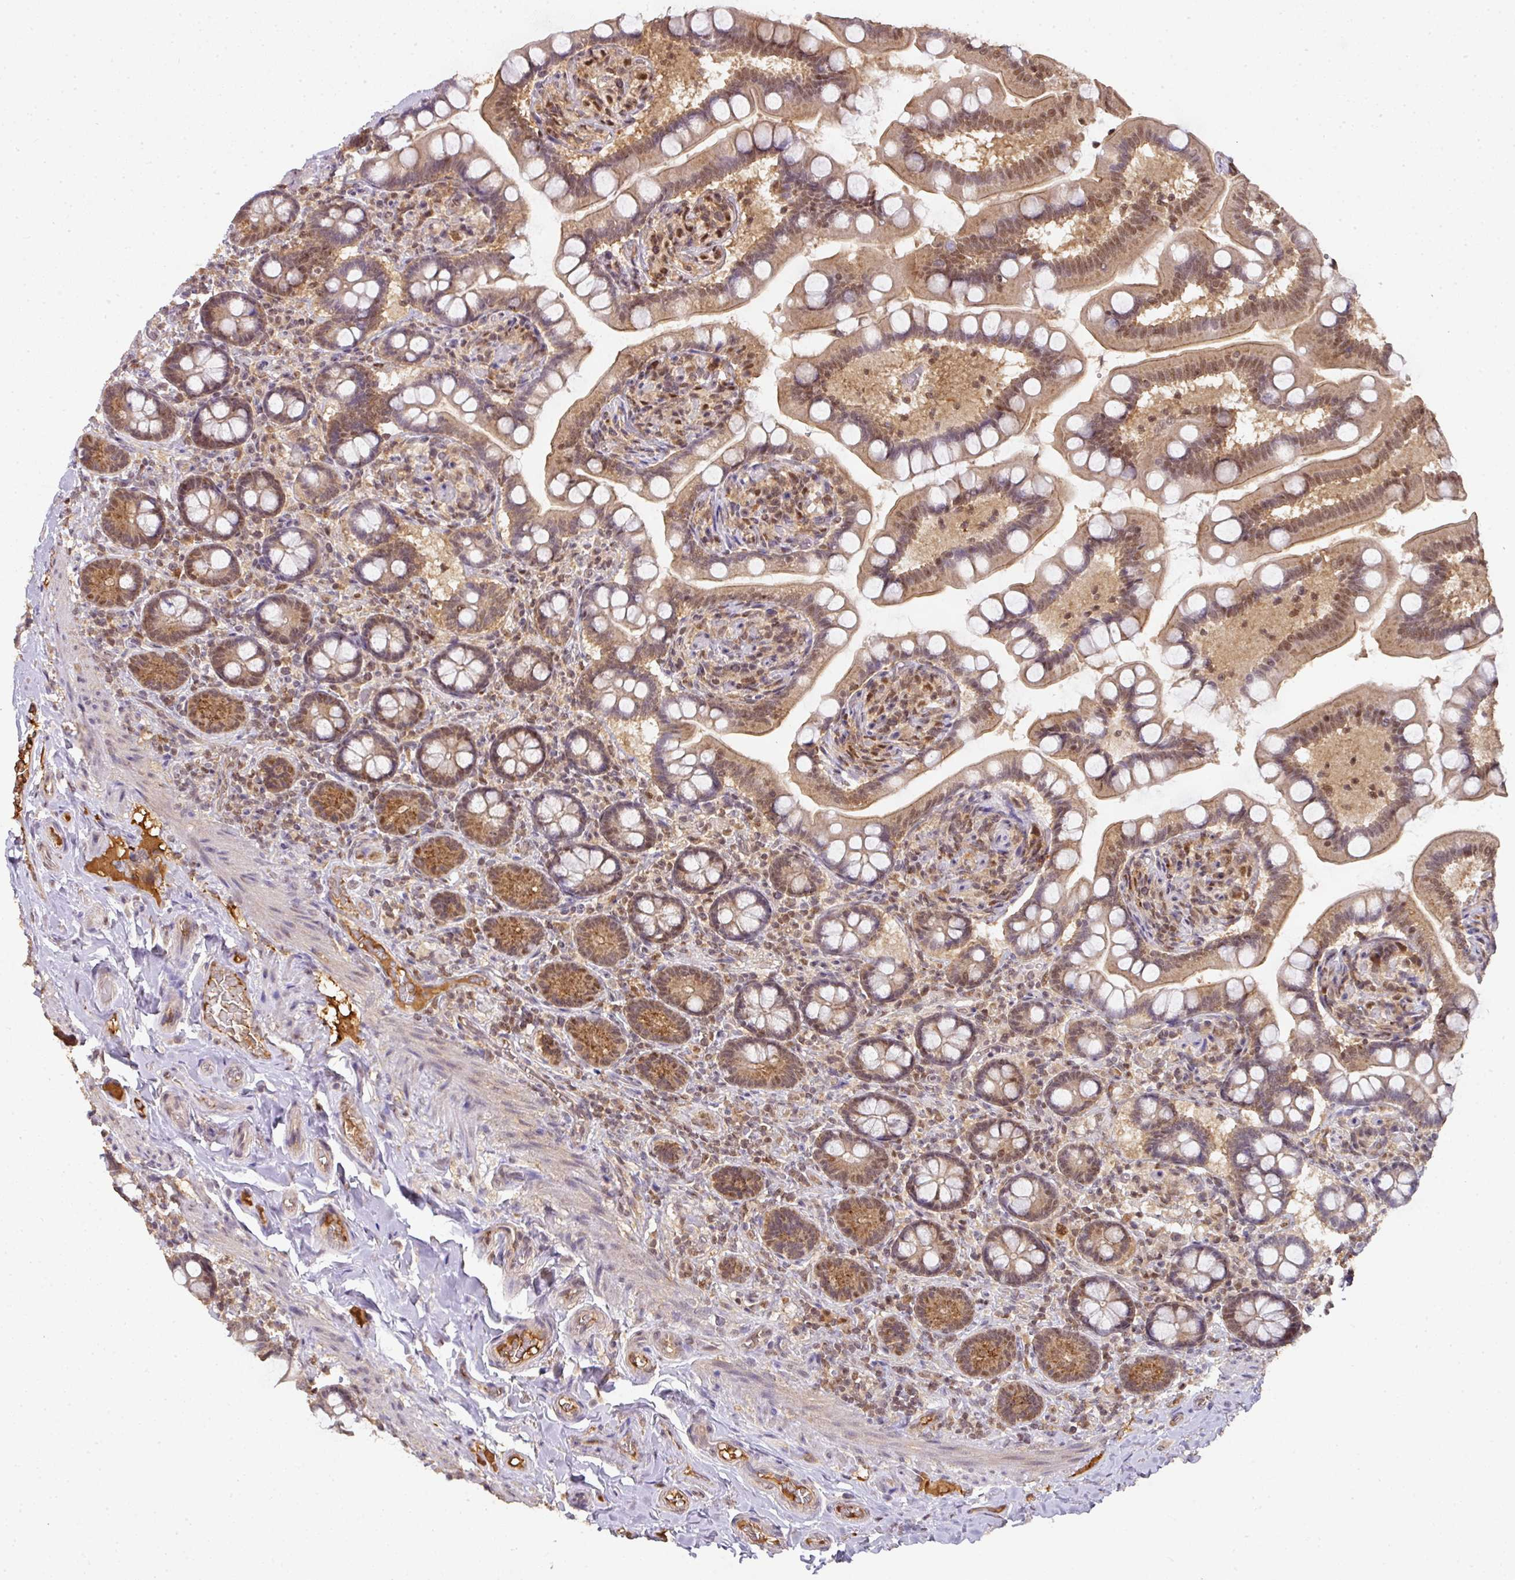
{"staining": {"intensity": "moderate", "quantity": ">75%", "location": "cytoplasmic/membranous,nuclear"}, "tissue": "small intestine", "cell_type": "Glandular cells", "image_type": "normal", "snomed": [{"axis": "morphology", "description": "Normal tissue, NOS"}, {"axis": "topography", "description": "Small intestine"}], "caption": "Small intestine stained with a brown dye demonstrates moderate cytoplasmic/membranous,nuclear positive positivity in about >75% of glandular cells.", "gene": "RANBP9", "patient": {"sex": "female", "age": 64}}